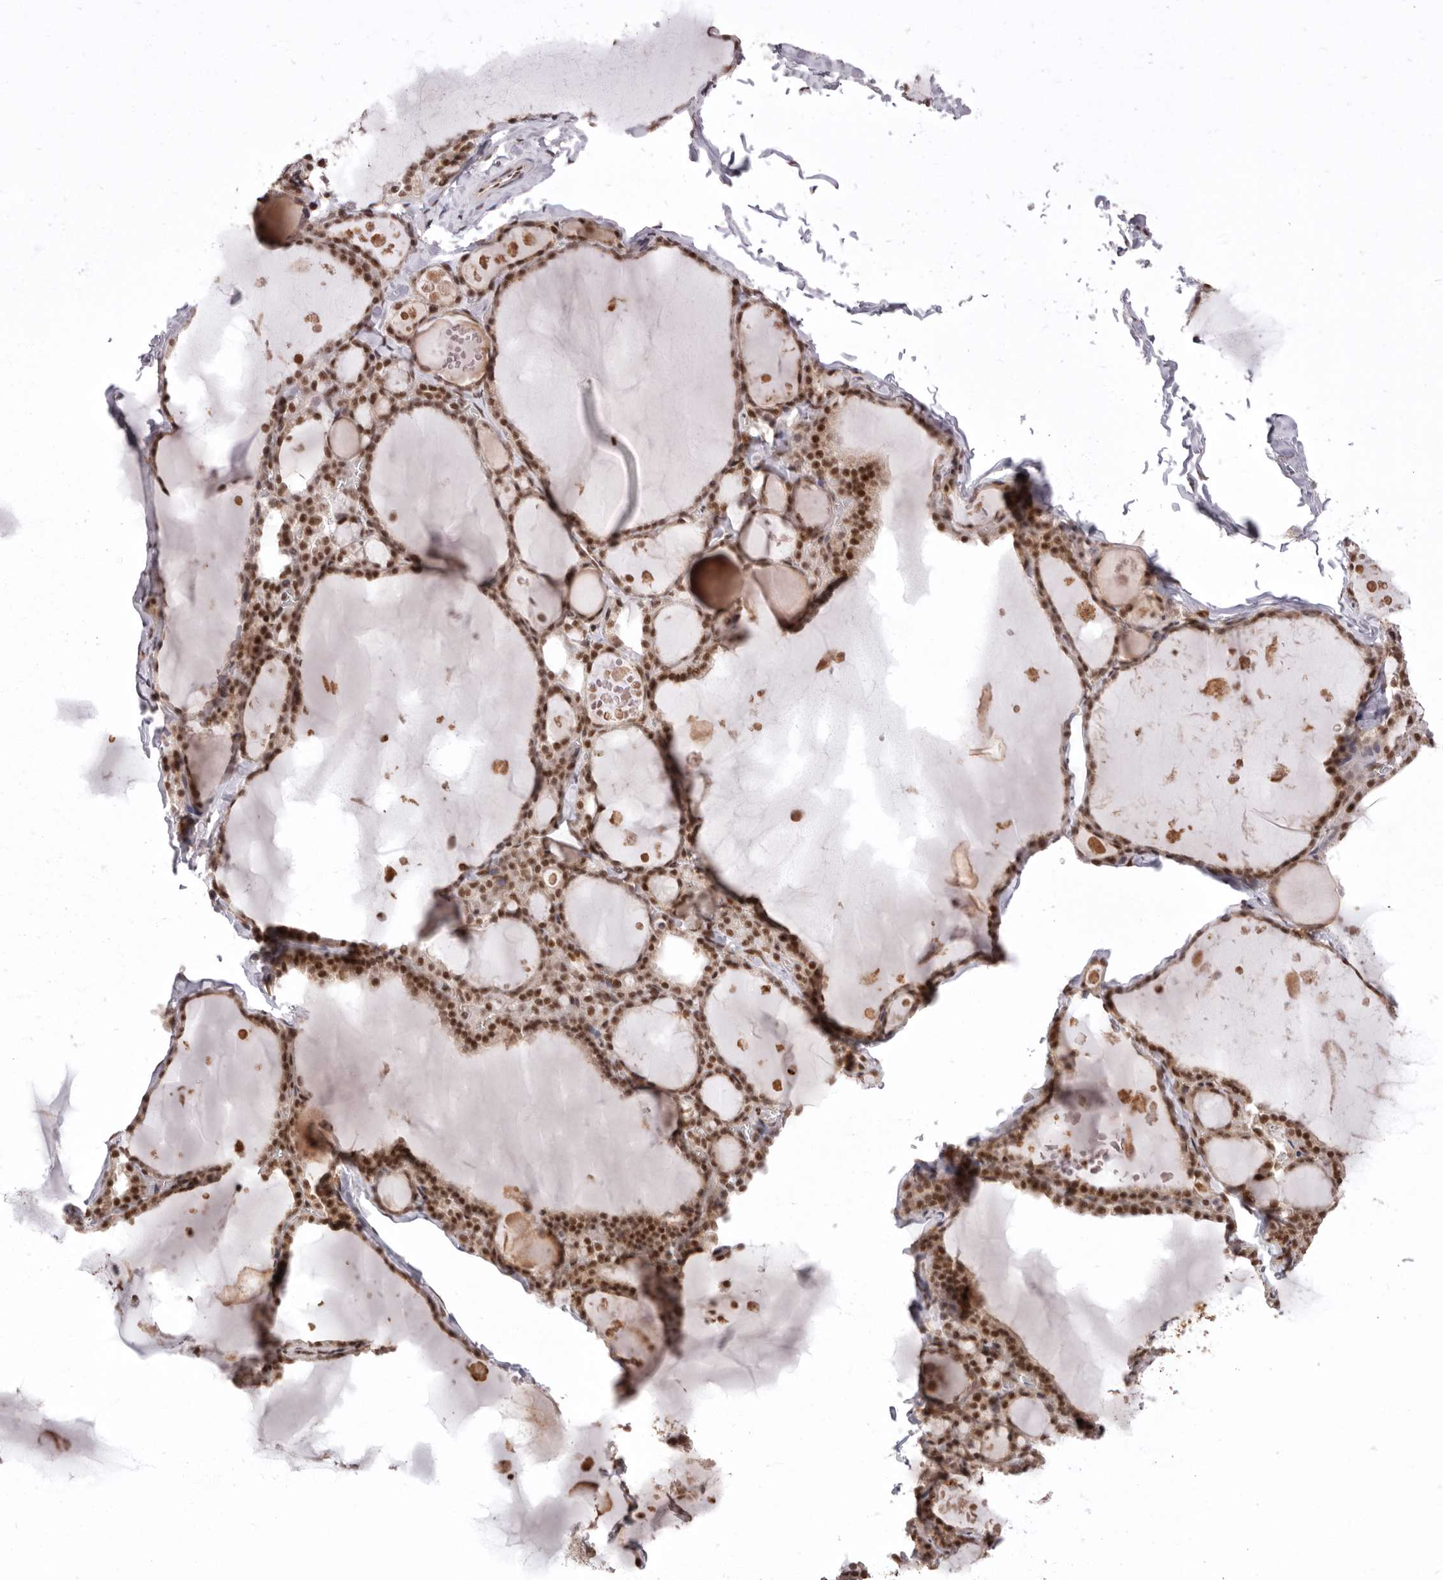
{"staining": {"intensity": "strong", "quantity": ">75%", "location": "nuclear"}, "tissue": "thyroid gland", "cell_type": "Glandular cells", "image_type": "normal", "snomed": [{"axis": "morphology", "description": "Normal tissue, NOS"}, {"axis": "topography", "description": "Thyroid gland"}], "caption": "Immunohistochemistry (IHC) staining of benign thyroid gland, which reveals high levels of strong nuclear staining in about >75% of glandular cells indicating strong nuclear protein positivity. The staining was performed using DAB (3,3'-diaminobenzidine) (brown) for protein detection and nuclei were counterstained in hematoxylin (blue).", "gene": "CHTOP", "patient": {"sex": "male", "age": 56}}